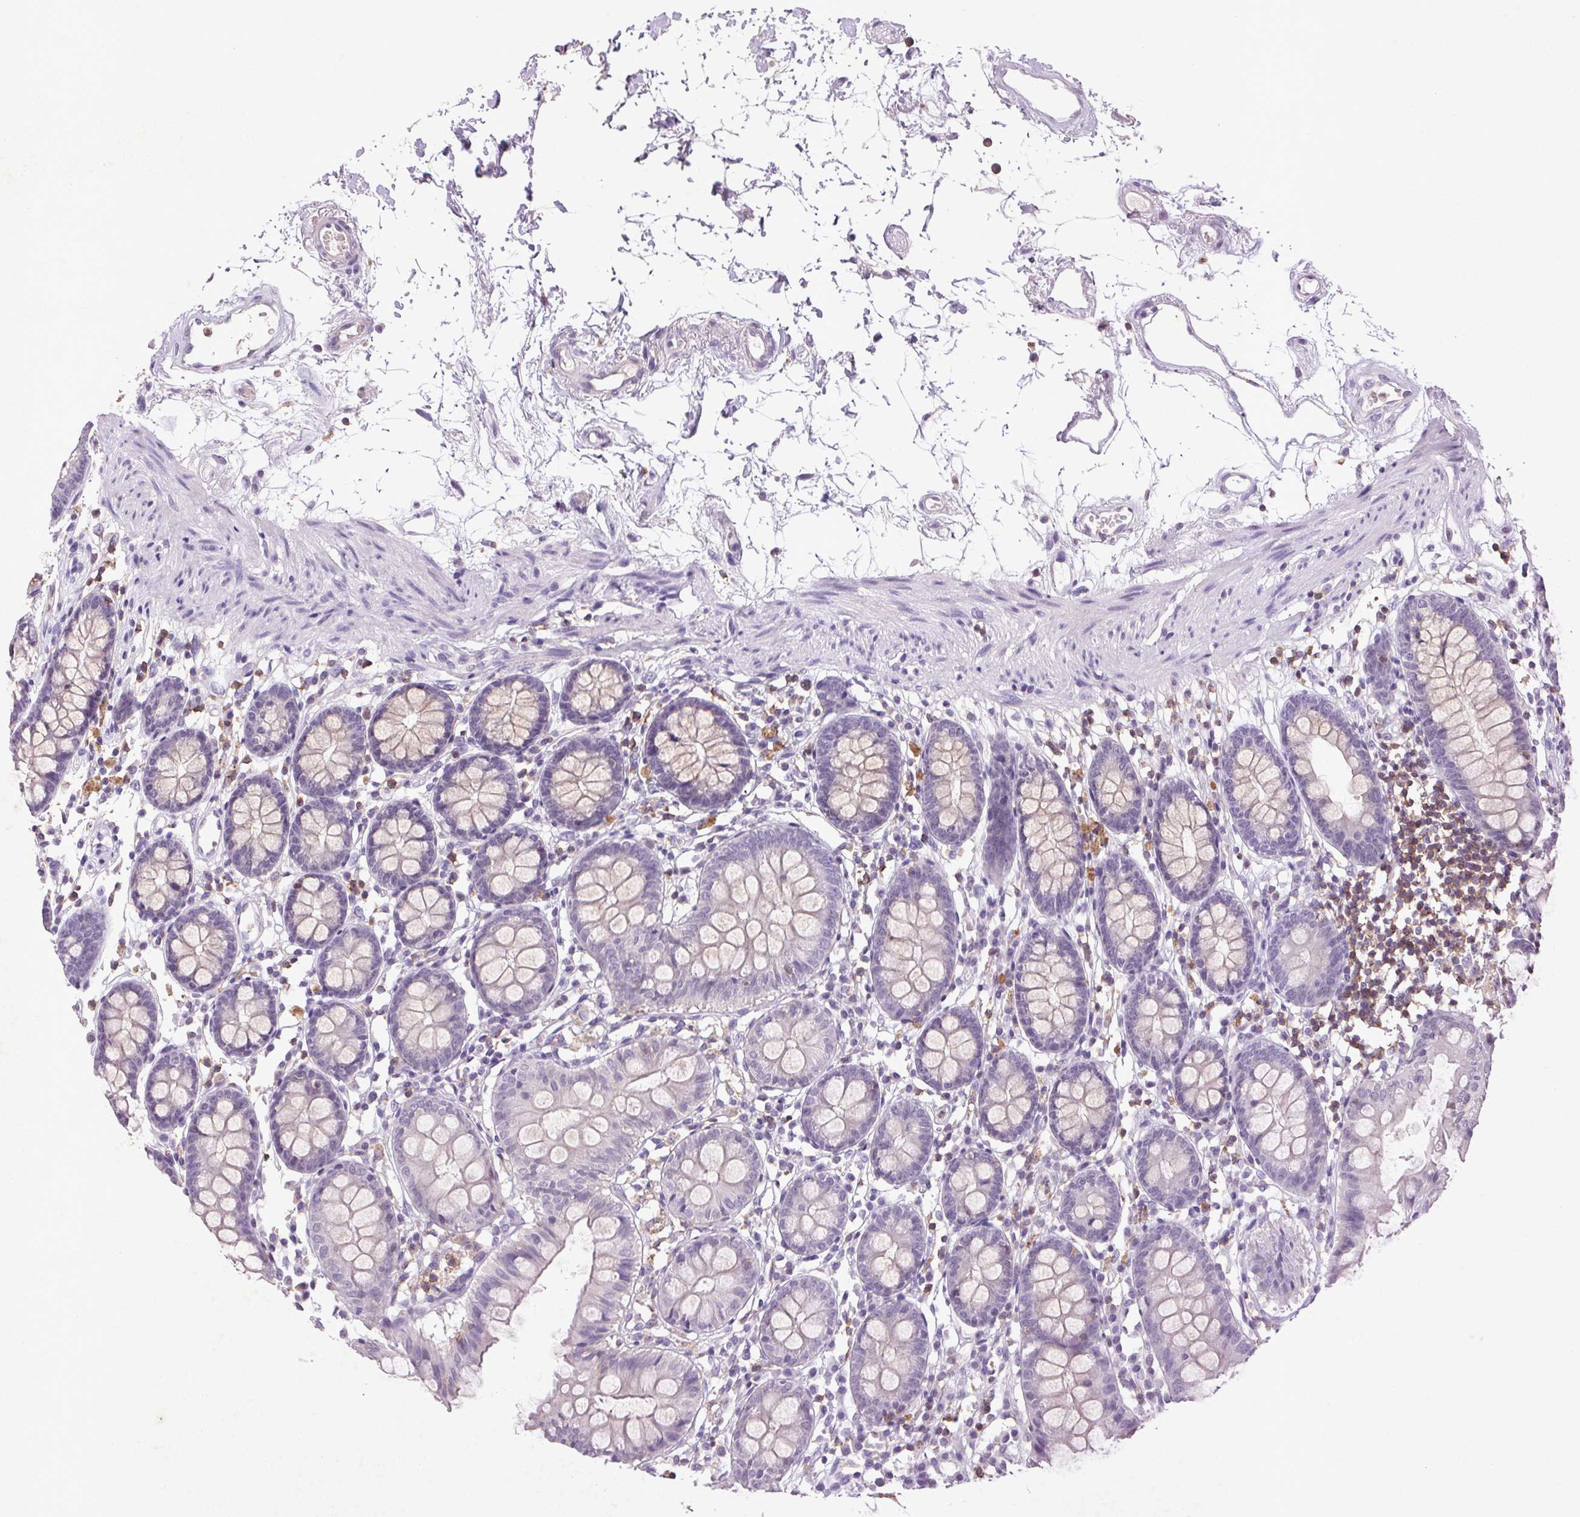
{"staining": {"intensity": "negative", "quantity": "none", "location": "none"}, "tissue": "colon", "cell_type": "Endothelial cells", "image_type": "normal", "snomed": [{"axis": "morphology", "description": "Normal tissue, NOS"}, {"axis": "topography", "description": "Colon"}], "caption": "IHC histopathology image of benign colon: colon stained with DAB (3,3'-diaminobenzidine) displays no significant protein positivity in endothelial cells. (DAB IHC visualized using brightfield microscopy, high magnification).", "gene": "FNDC7", "patient": {"sex": "female", "age": 84}}